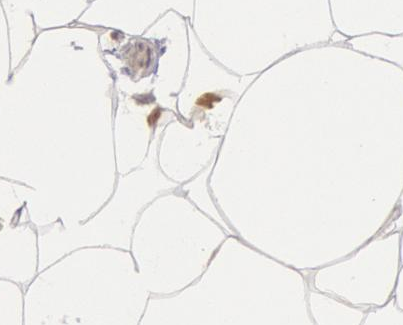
{"staining": {"intensity": "negative", "quantity": "none", "location": "none"}, "tissue": "adipose tissue", "cell_type": "Adipocytes", "image_type": "normal", "snomed": [{"axis": "morphology", "description": "Normal tissue, NOS"}, {"axis": "morphology", "description": "Duct carcinoma"}, {"axis": "topography", "description": "Breast"}, {"axis": "topography", "description": "Adipose tissue"}], "caption": "Immunohistochemistry of unremarkable human adipose tissue reveals no staining in adipocytes. (Brightfield microscopy of DAB (3,3'-diaminobenzidine) IHC at high magnification).", "gene": "RIMBP3B", "patient": {"sex": "female", "age": 37}}